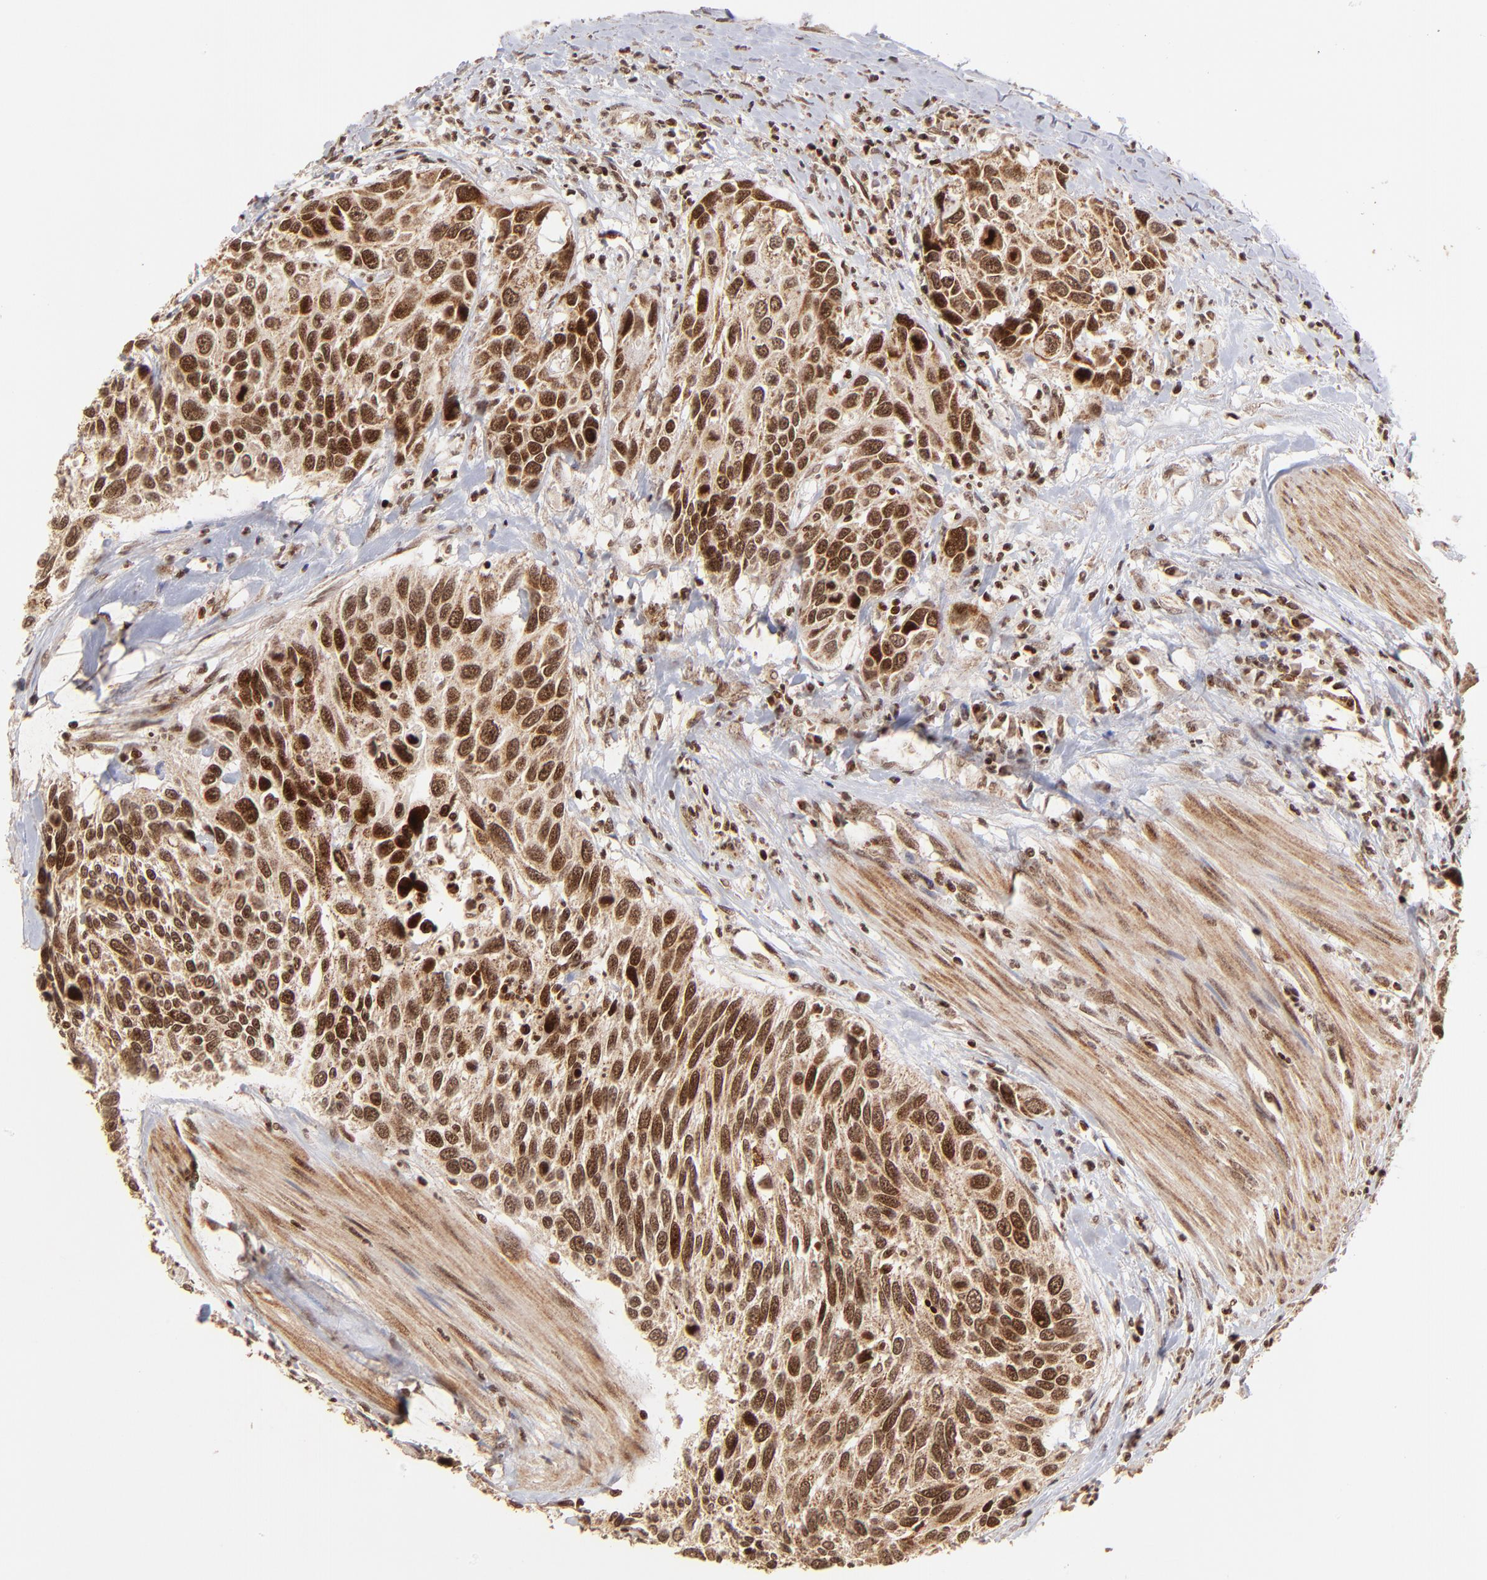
{"staining": {"intensity": "strong", "quantity": ">75%", "location": "cytoplasmic/membranous,nuclear"}, "tissue": "urothelial cancer", "cell_type": "Tumor cells", "image_type": "cancer", "snomed": [{"axis": "morphology", "description": "Urothelial carcinoma, High grade"}, {"axis": "topography", "description": "Urinary bladder"}], "caption": "A brown stain highlights strong cytoplasmic/membranous and nuclear staining of a protein in high-grade urothelial carcinoma tumor cells.", "gene": "MED15", "patient": {"sex": "male", "age": 66}}